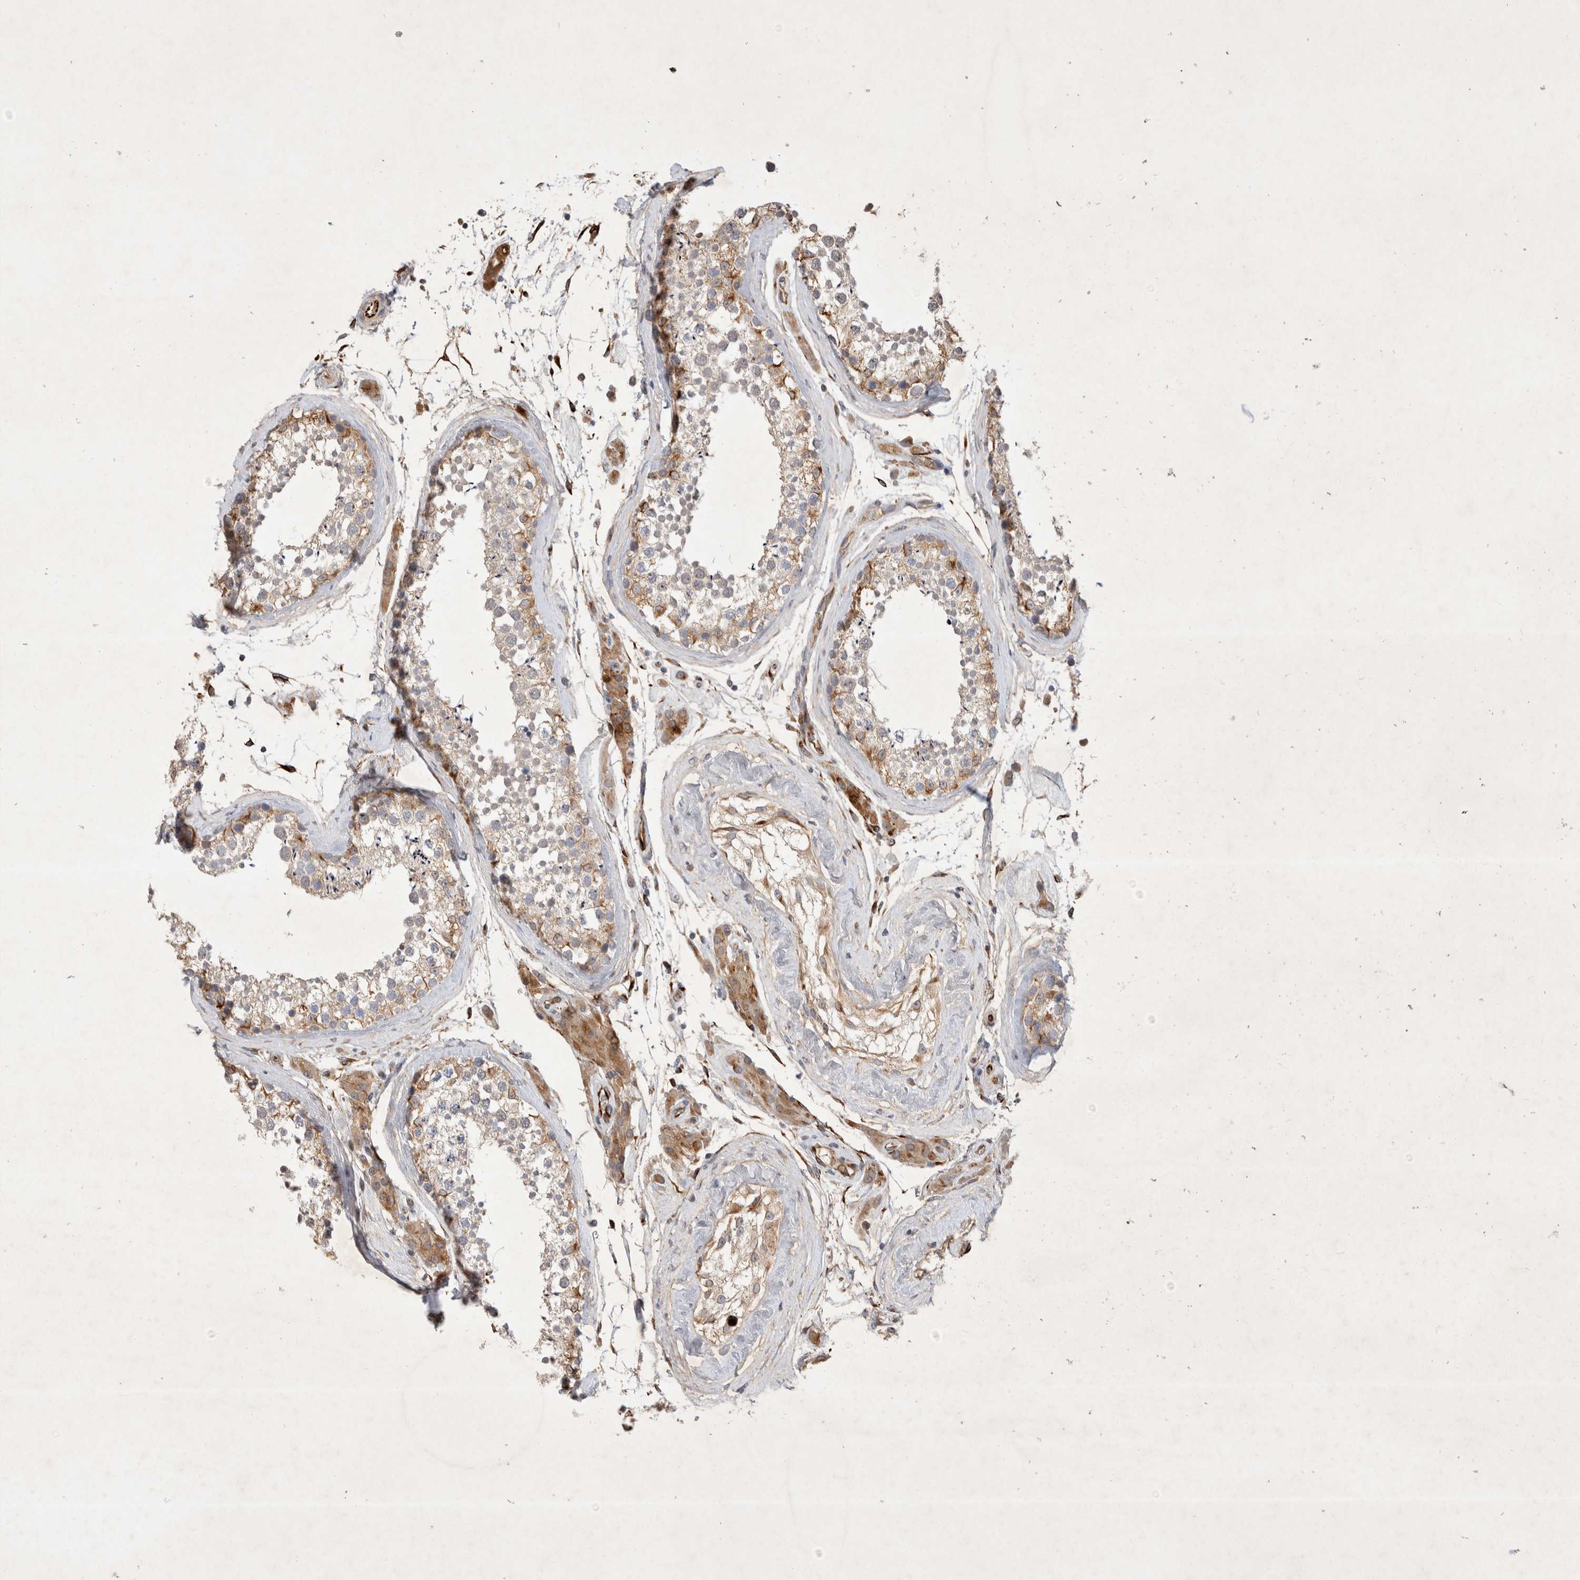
{"staining": {"intensity": "moderate", "quantity": "<25%", "location": "cytoplasmic/membranous,nuclear"}, "tissue": "testis", "cell_type": "Cells in seminiferous ducts", "image_type": "normal", "snomed": [{"axis": "morphology", "description": "Normal tissue, NOS"}, {"axis": "topography", "description": "Testis"}], "caption": "Immunohistochemistry (DAB (3,3'-diaminobenzidine)) staining of unremarkable testis reveals moderate cytoplasmic/membranous,nuclear protein expression in about <25% of cells in seminiferous ducts.", "gene": "NMU", "patient": {"sex": "male", "age": 46}}